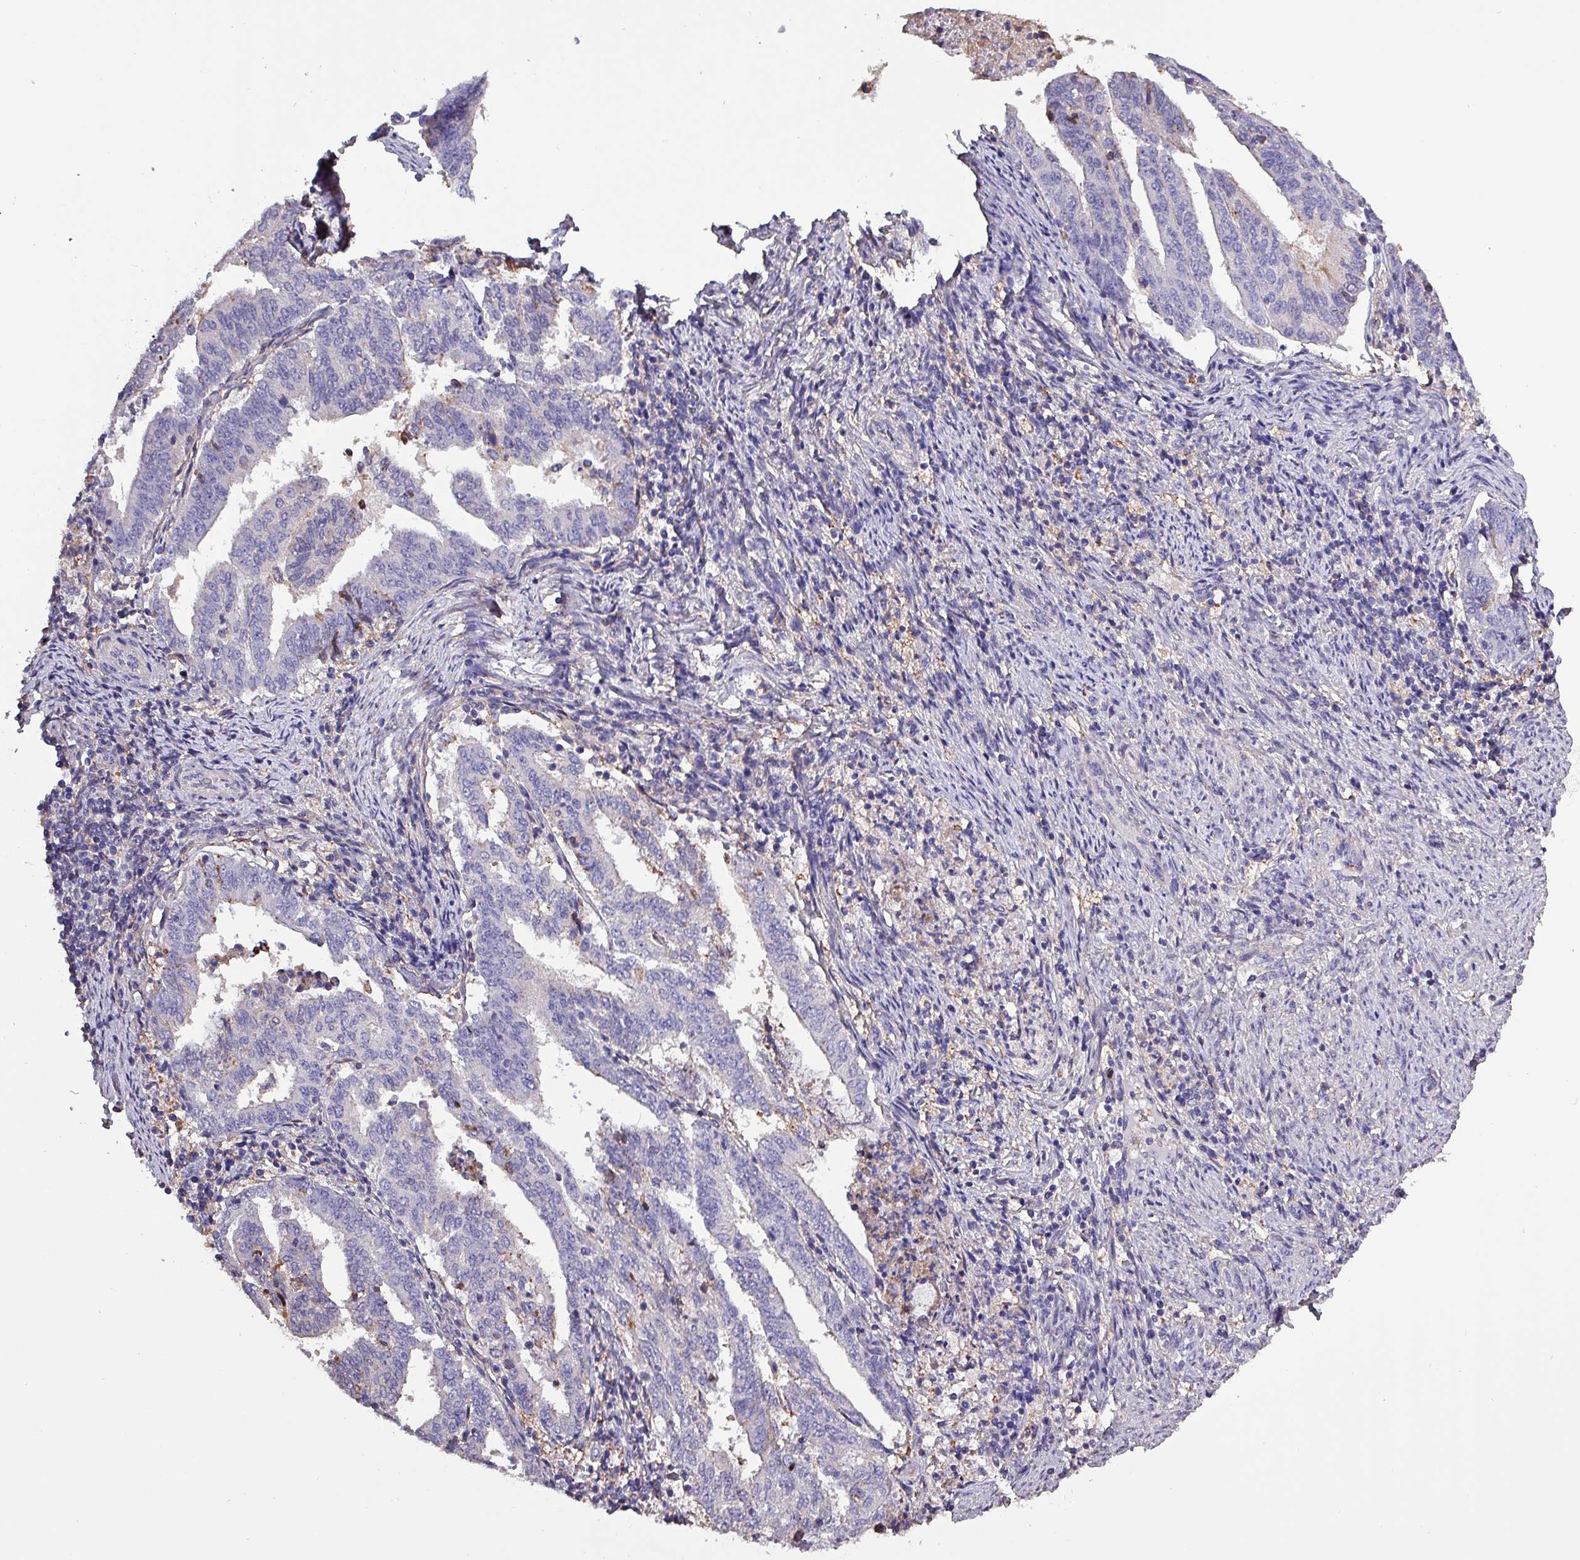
{"staining": {"intensity": "negative", "quantity": "none", "location": "none"}, "tissue": "endometrial cancer", "cell_type": "Tumor cells", "image_type": "cancer", "snomed": [{"axis": "morphology", "description": "Adenocarcinoma, NOS"}, {"axis": "topography", "description": "Endometrium"}], "caption": "The image shows no significant positivity in tumor cells of adenocarcinoma (endometrial).", "gene": "HTRA4", "patient": {"sex": "female", "age": 80}}